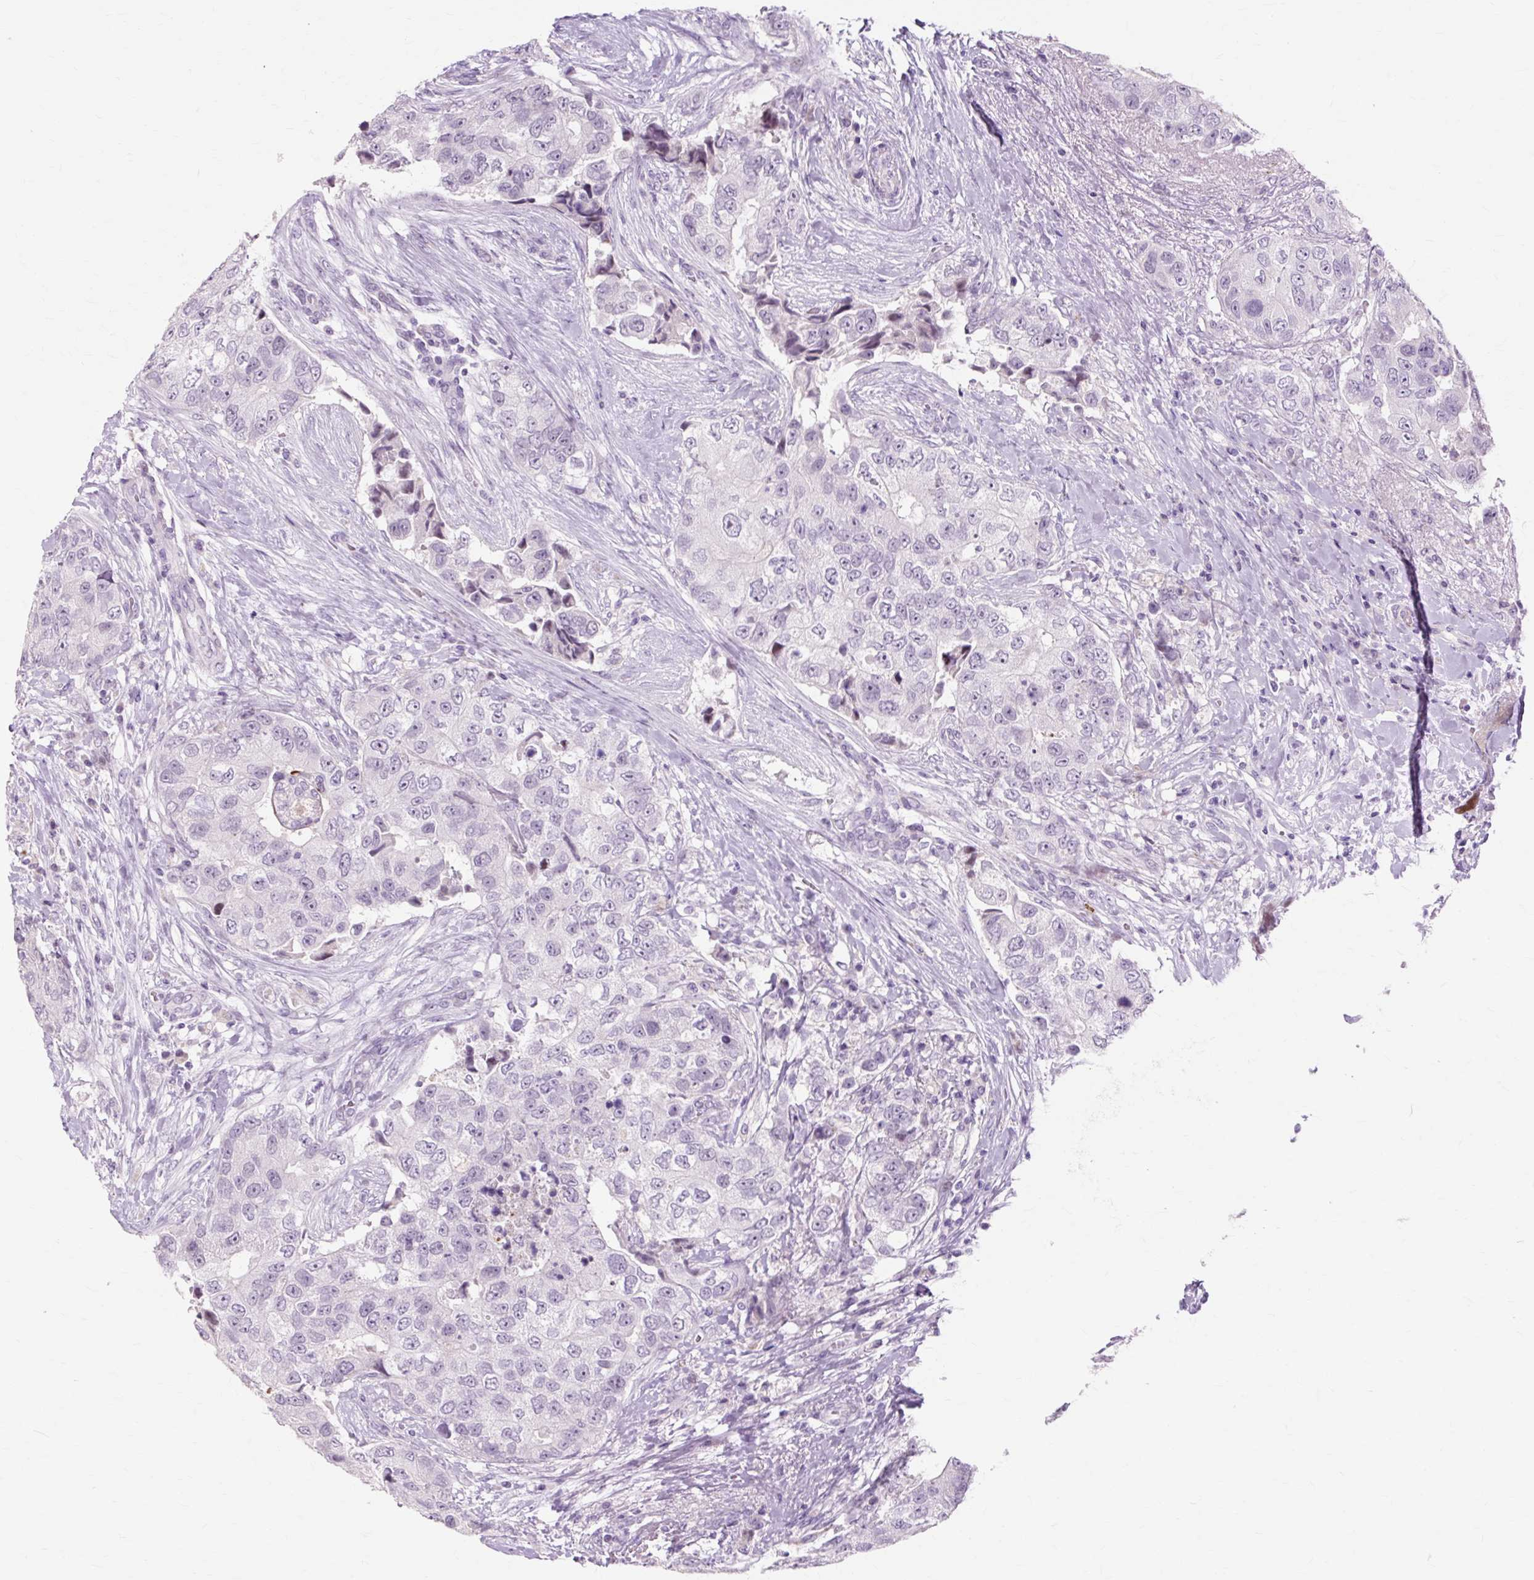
{"staining": {"intensity": "negative", "quantity": "none", "location": "none"}, "tissue": "breast cancer", "cell_type": "Tumor cells", "image_type": "cancer", "snomed": [{"axis": "morphology", "description": "Normal tissue, NOS"}, {"axis": "morphology", "description": "Duct carcinoma"}, {"axis": "topography", "description": "Breast"}], "caption": "Histopathology image shows no protein positivity in tumor cells of breast cancer (invasive ductal carcinoma) tissue.", "gene": "IRX2", "patient": {"sex": "female", "age": 62}}